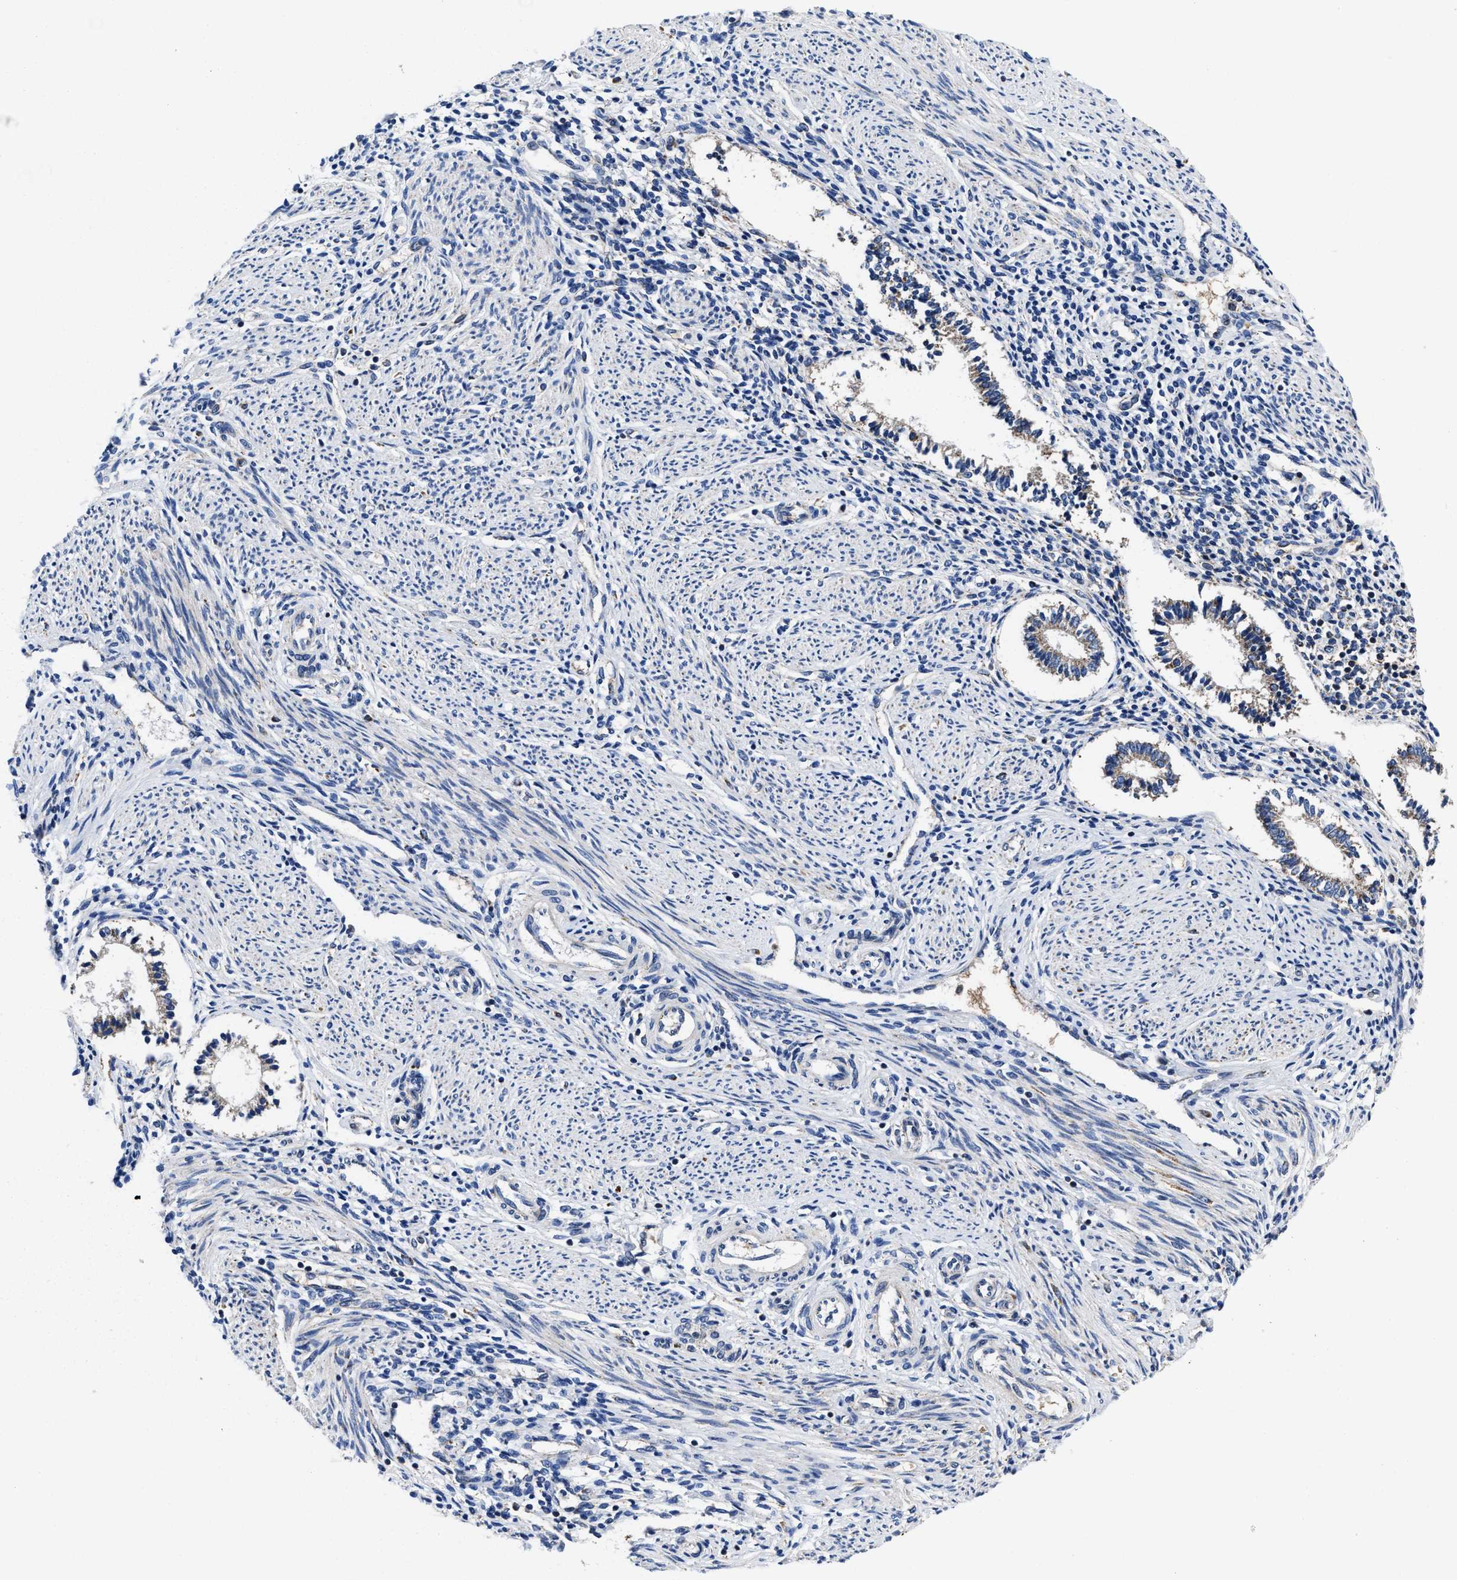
{"staining": {"intensity": "negative", "quantity": "none", "location": "none"}, "tissue": "endometrium", "cell_type": "Cells in endometrial stroma", "image_type": "normal", "snomed": [{"axis": "morphology", "description": "Normal tissue, NOS"}, {"axis": "topography", "description": "Endometrium"}], "caption": "Endometrium stained for a protein using immunohistochemistry shows no expression cells in endometrial stroma.", "gene": "CACNA1D", "patient": {"sex": "female", "age": 42}}